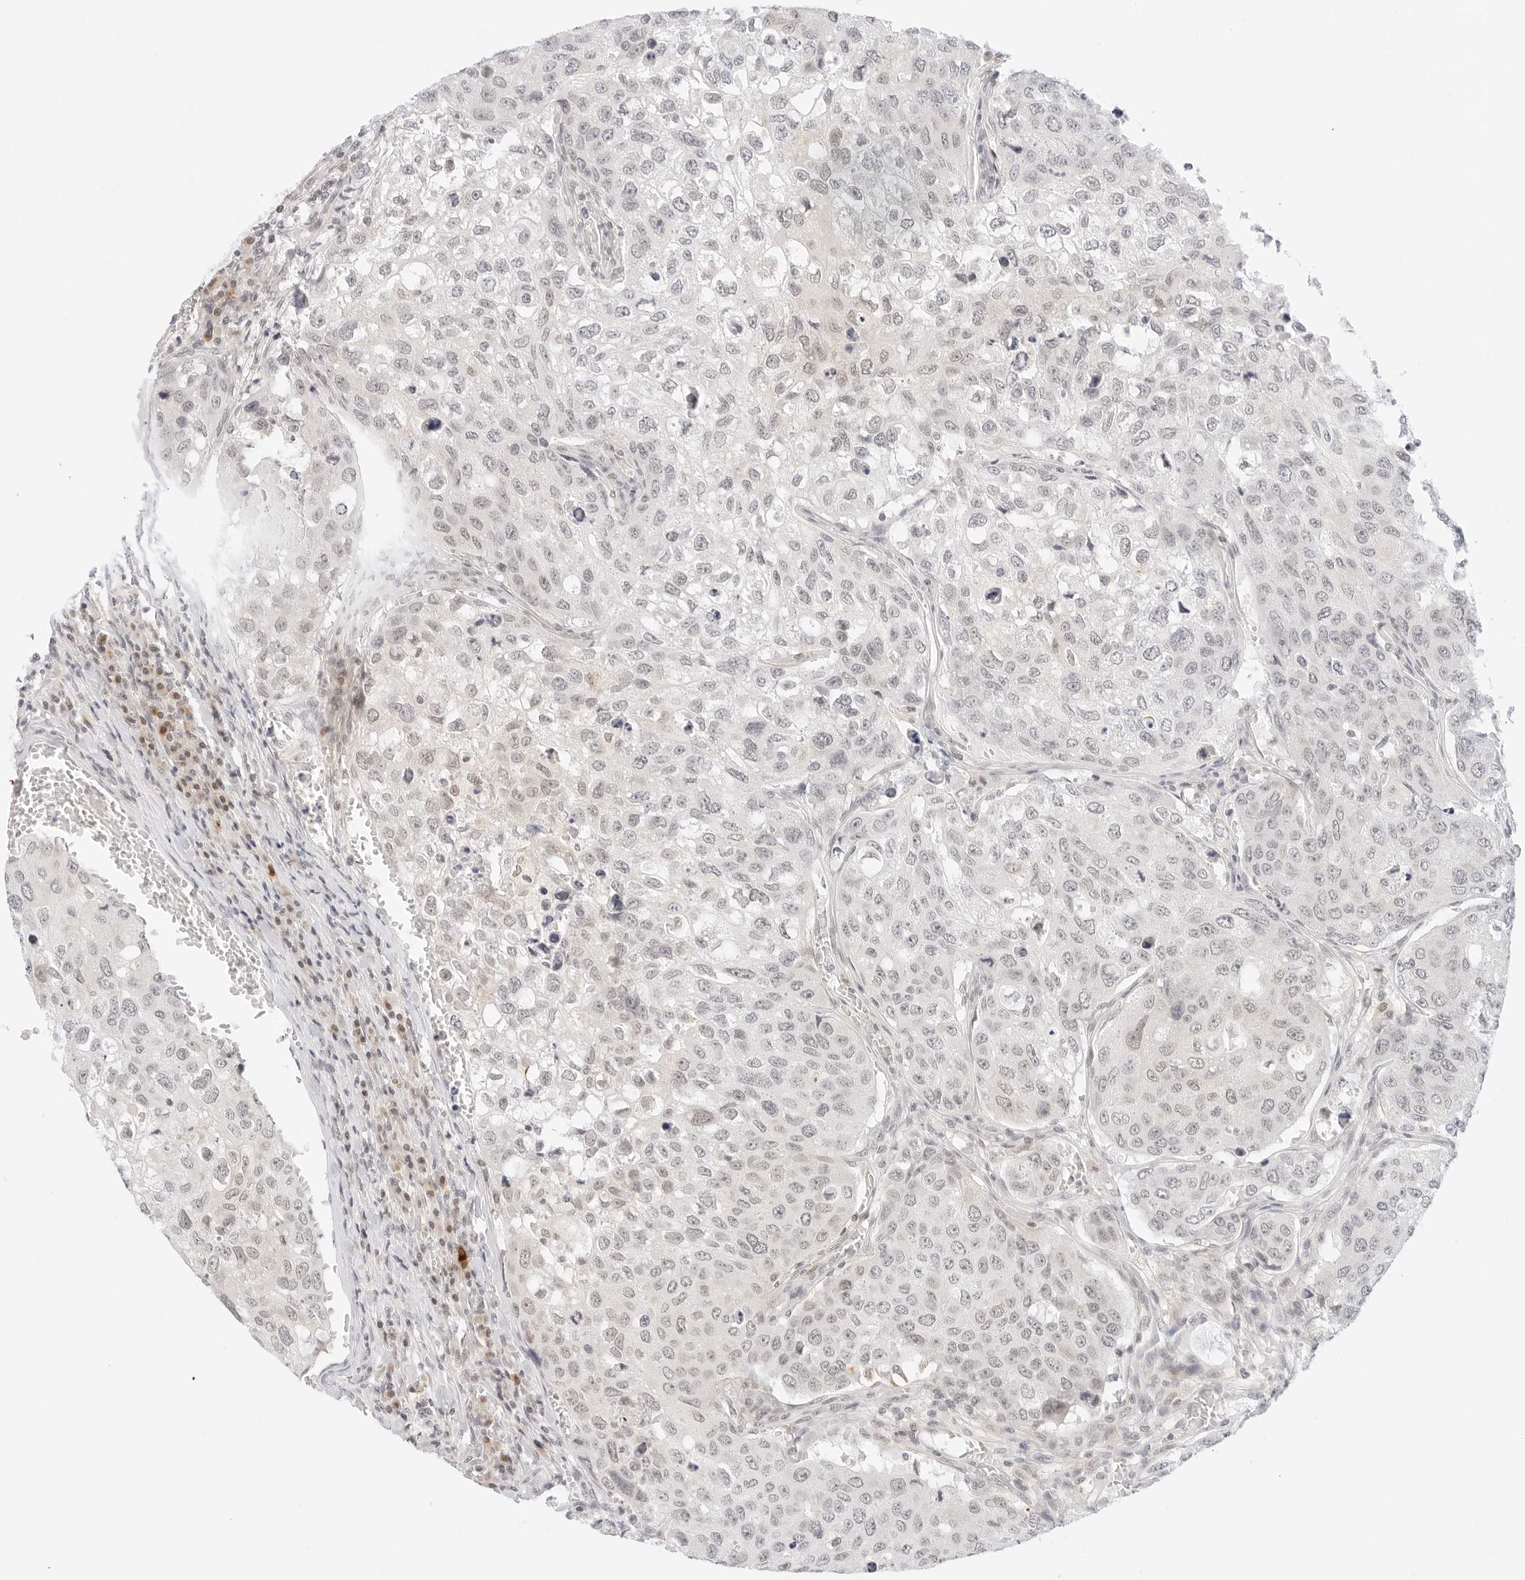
{"staining": {"intensity": "negative", "quantity": "none", "location": "none"}, "tissue": "urothelial cancer", "cell_type": "Tumor cells", "image_type": "cancer", "snomed": [{"axis": "morphology", "description": "Urothelial carcinoma, High grade"}, {"axis": "topography", "description": "Lymph node"}, {"axis": "topography", "description": "Urinary bladder"}], "caption": "The immunohistochemistry (IHC) image has no significant positivity in tumor cells of urothelial carcinoma (high-grade) tissue. (Stains: DAB (3,3'-diaminobenzidine) immunohistochemistry with hematoxylin counter stain, Microscopy: brightfield microscopy at high magnification).", "gene": "POLR3C", "patient": {"sex": "male", "age": 51}}